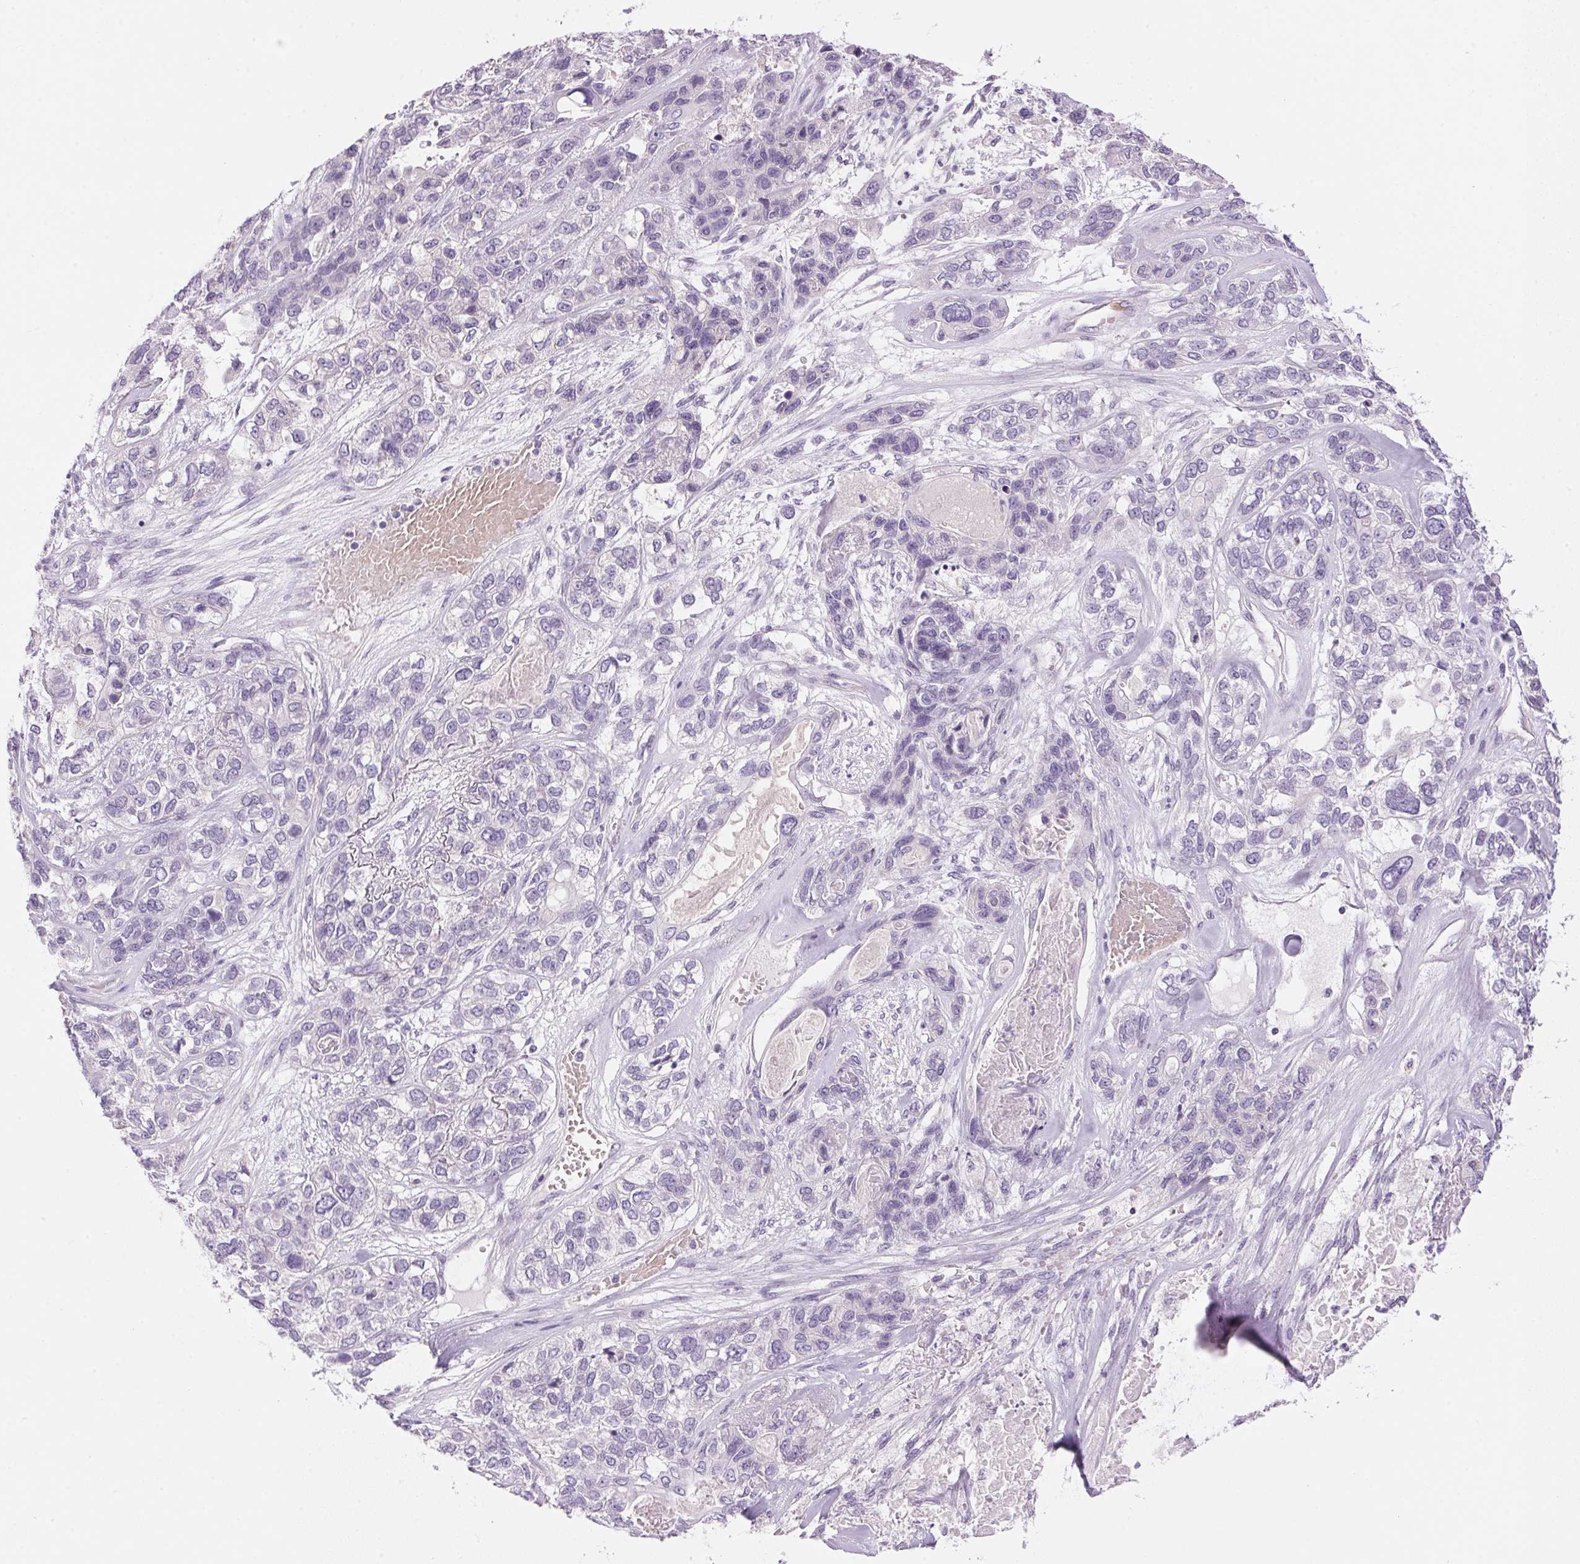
{"staining": {"intensity": "negative", "quantity": "none", "location": "none"}, "tissue": "lung cancer", "cell_type": "Tumor cells", "image_type": "cancer", "snomed": [{"axis": "morphology", "description": "Squamous cell carcinoma, NOS"}, {"axis": "topography", "description": "Lung"}], "caption": "Immunohistochemical staining of human lung squamous cell carcinoma demonstrates no significant expression in tumor cells.", "gene": "HSD17B2", "patient": {"sex": "female", "age": 70}}